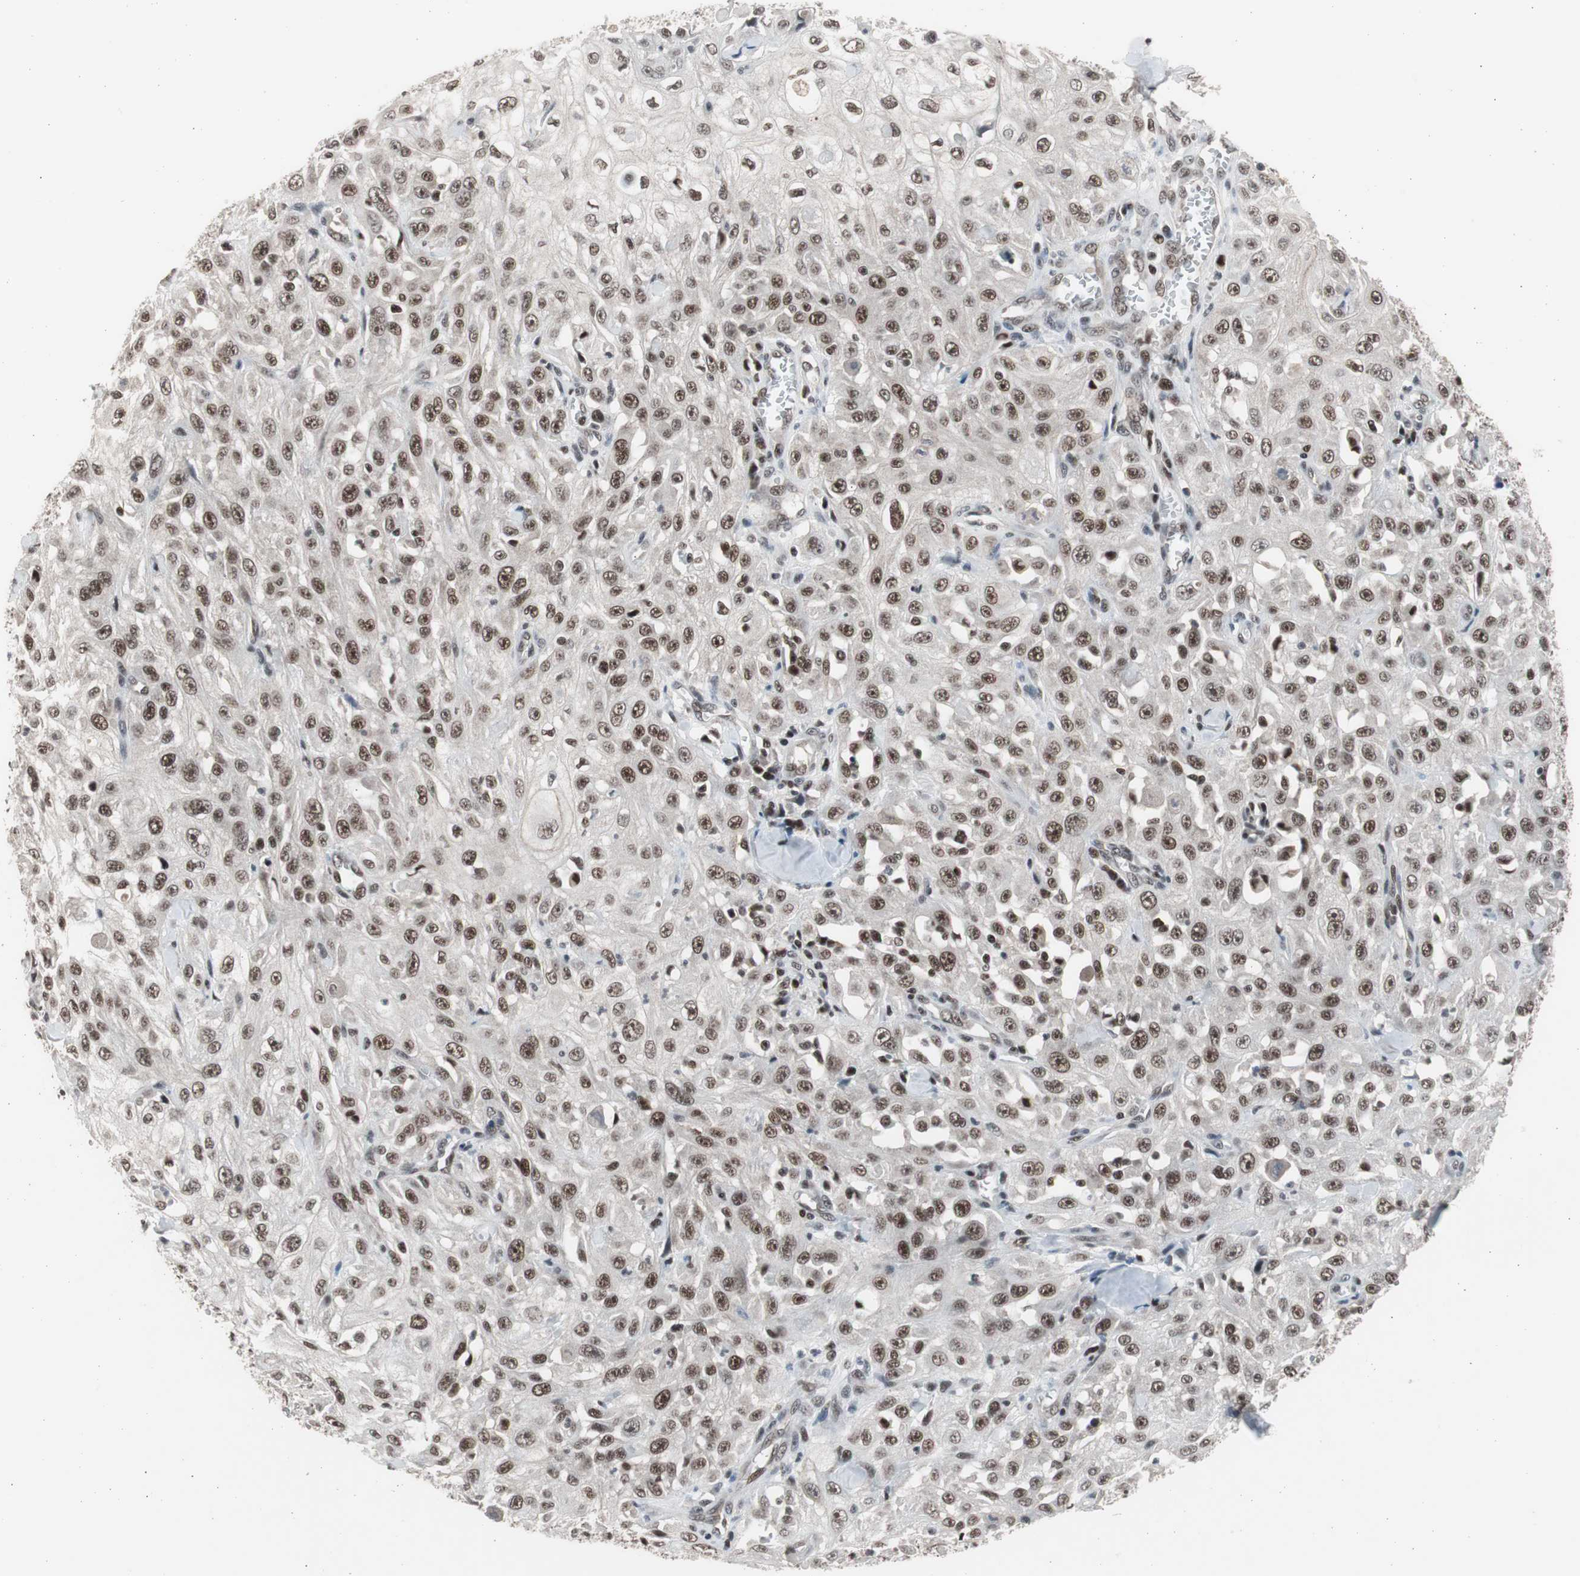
{"staining": {"intensity": "strong", "quantity": ">75%", "location": "nuclear"}, "tissue": "skin cancer", "cell_type": "Tumor cells", "image_type": "cancer", "snomed": [{"axis": "morphology", "description": "Squamous cell carcinoma, NOS"}, {"axis": "morphology", "description": "Squamous cell carcinoma, metastatic, NOS"}, {"axis": "topography", "description": "Skin"}, {"axis": "topography", "description": "Lymph node"}], "caption": "DAB immunohistochemical staining of skin metastatic squamous cell carcinoma displays strong nuclear protein positivity in about >75% of tumor cells. (Stains: DAB in brown, nuclei in blue, Microscopy: brightfield microscopy at high magnification).", "gene": "RPA1", "patient": {"sex": "male", "age": 75}}